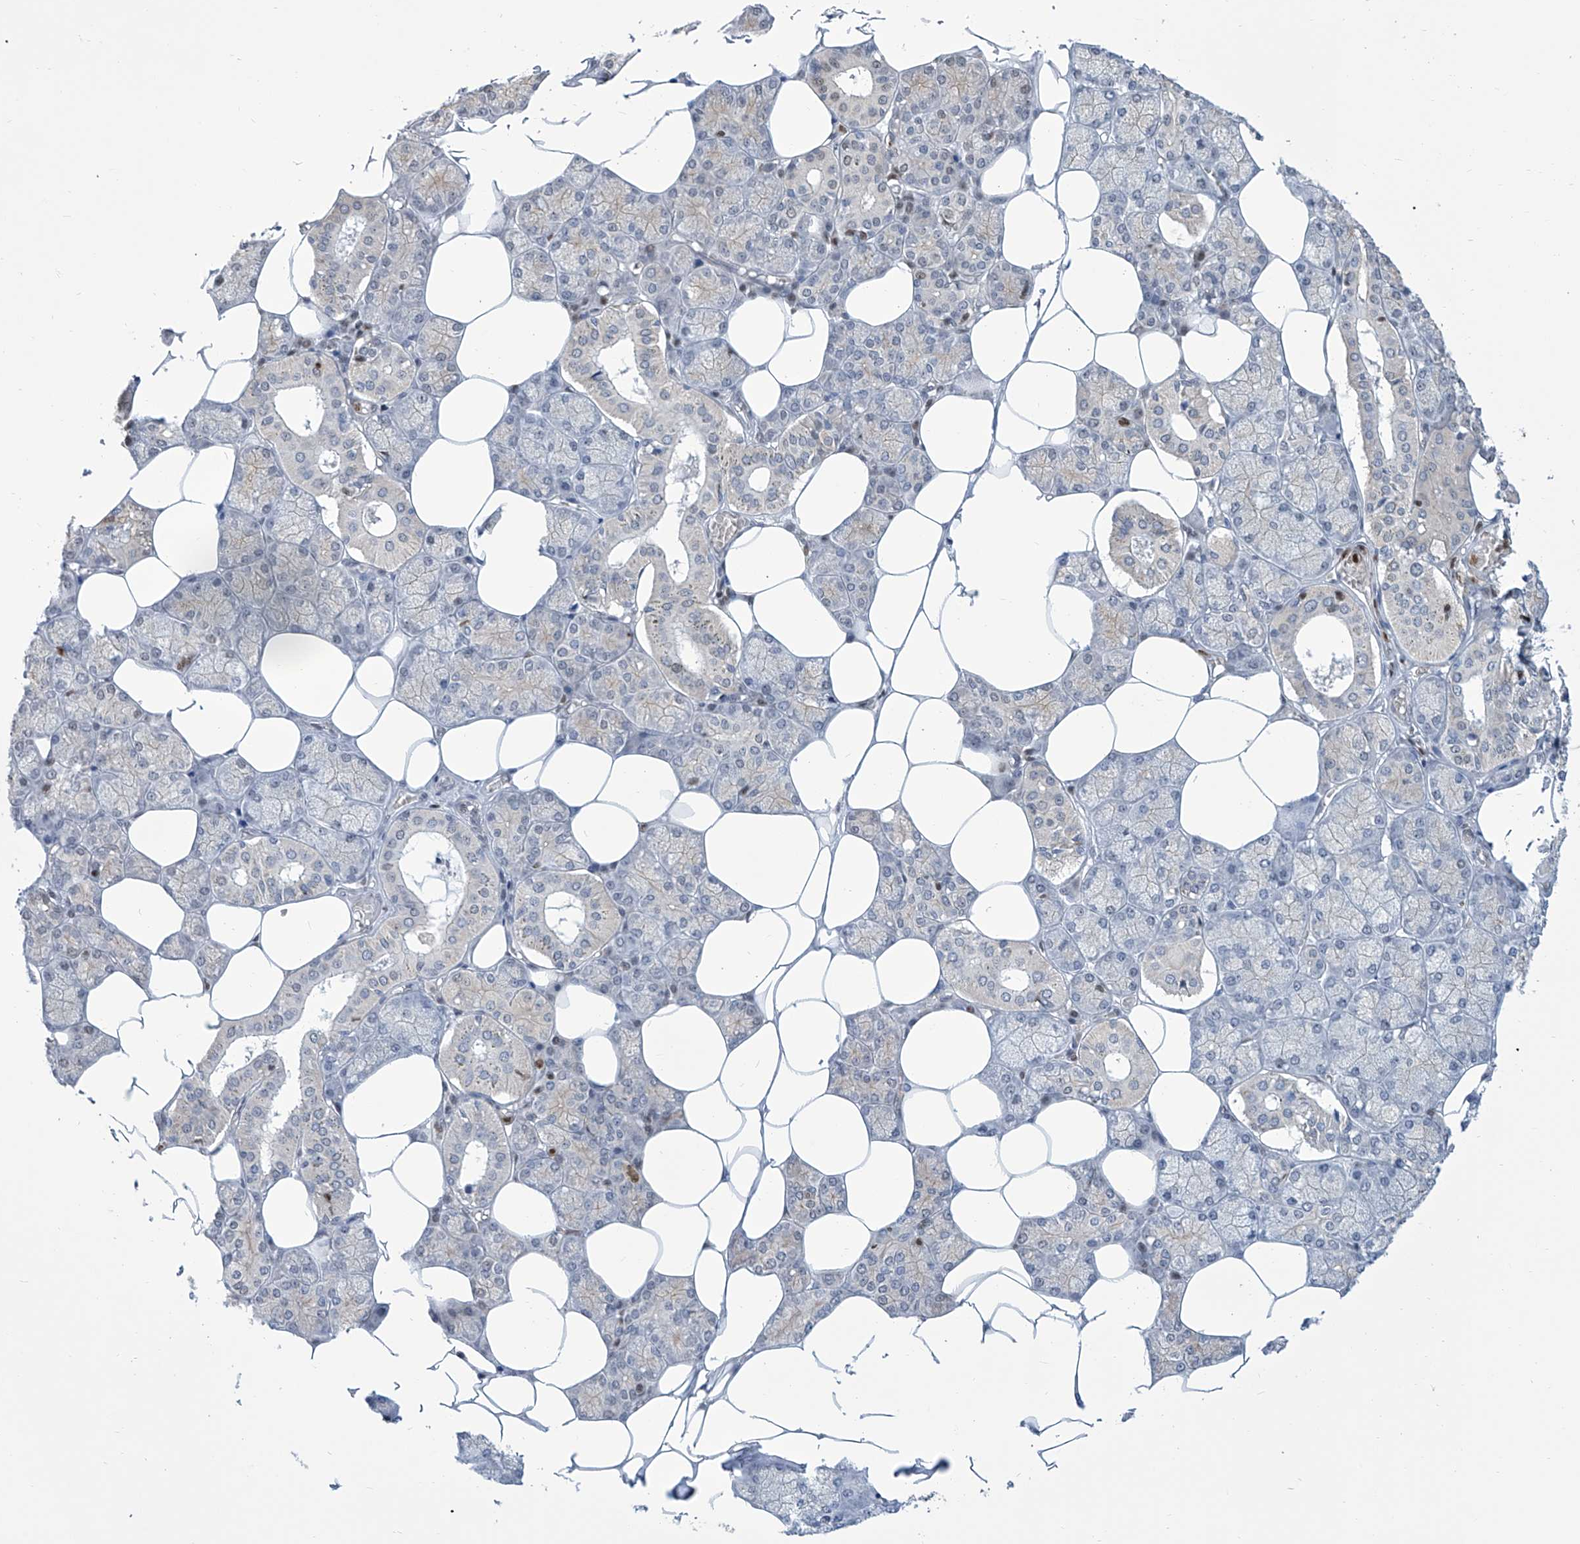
{"staining": {"intensity": "moderate", "quantity": "<25%", "location": "cytoplasmic/membranous,nuclear"}, "tissue": "salivary gland", "cell_type": "Glandular cells", "image_type": "normal", "snomed": [{"axis": "morphology", "description": "Normal tissue, NOS"}, {"axis": "topography", "description": "Salivary gland"}], "caption": "Protein analysis of benign salivary gland reveals moderate cytoplasmic/membranous,nuclear staining in approximately <25% of glandular cells. Ihc stains the protein in brown and the nuclei are stained blue.", "gene": "SREBF2", "patient": {"sex": "male", "age": 62}}